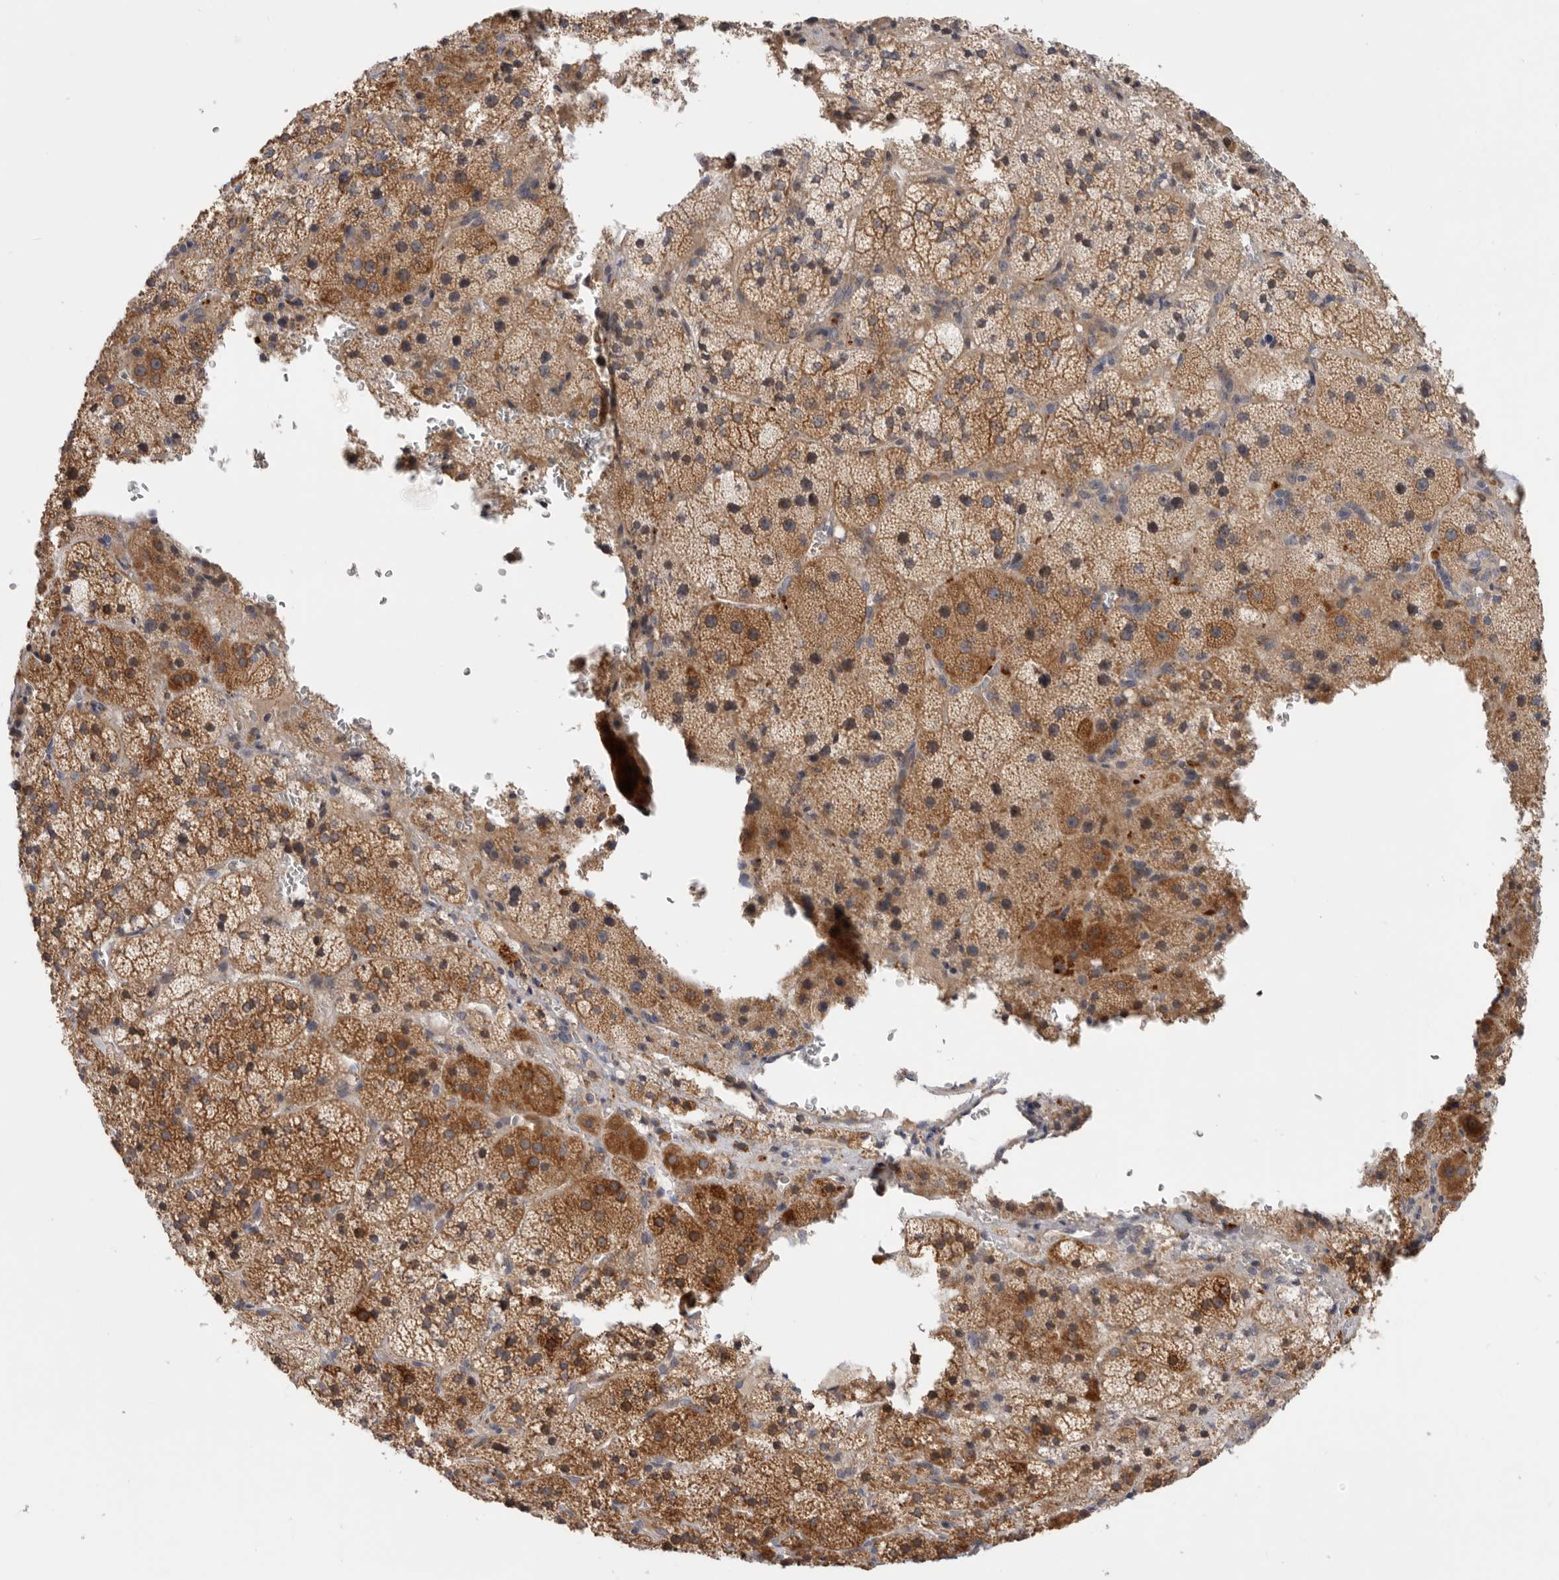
{"staining": {"intensity": "strong", "quantity": ">75%", "location": "cytoplasmic/membranous"}, "tissue": "adrenal gland", "cell_type": "Glandular cells", "image_type": "normal", "snomed": [{"axis": "morphology", "description": "Normal tissue, NOS"}, {"axis": "topography", "description": "Adrenal gland"}], "caption": "Adrenal gland stained for a protein demonstrates strong cytoplasmic/membranous positivity in glandular cells. Immunohistochemistry stains the protein of interest in brown and the nuclei are stained blue.", "gene": "MTFR1L", "patient": {"sex": "female", "age": 44}}